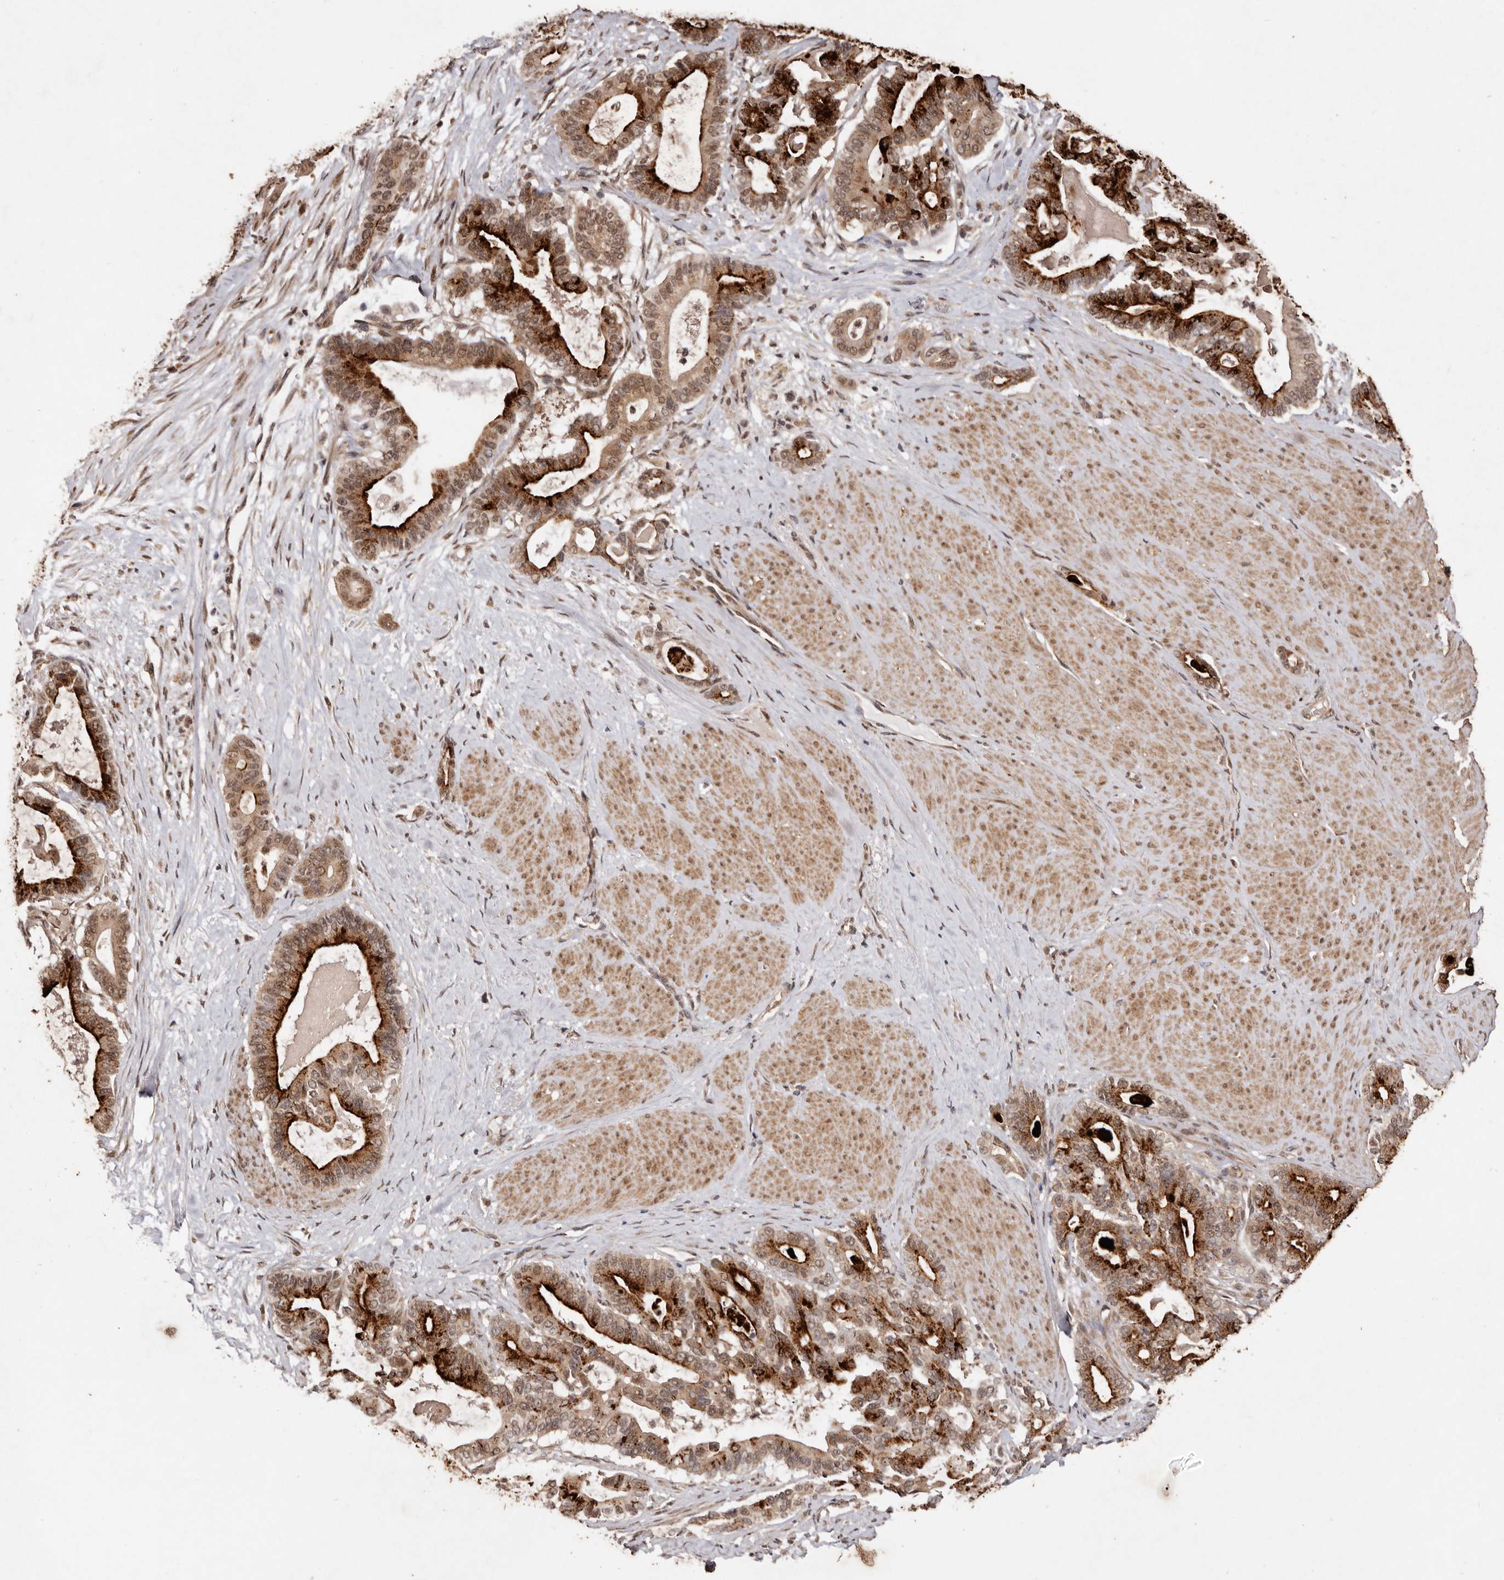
{"staining": {"intensity": "strong", "quantity": ">75%", "location": "cytoplasmic/membranous,nuclear"}, "tissue": "pancreatic cancer", "cell_type": "Tumor cells", "image_type": "cancer", "snomed": [{"axis": "morphology", "description": "Adenocarcinoma, NOS"}, {"axis": "topography", "description": "Pancreas"}], "caption": "Immunohistochemistry histopathology image of adenocarcinoma (pancreatic) stained for a protein (brown), which demonstrates high levels of strong cytoplasmic/membranous and nuclear staining in approximately >75% of tumor cells.", "gene": "NOTCH1", "patient": {"sex": "male", "age": 63}}